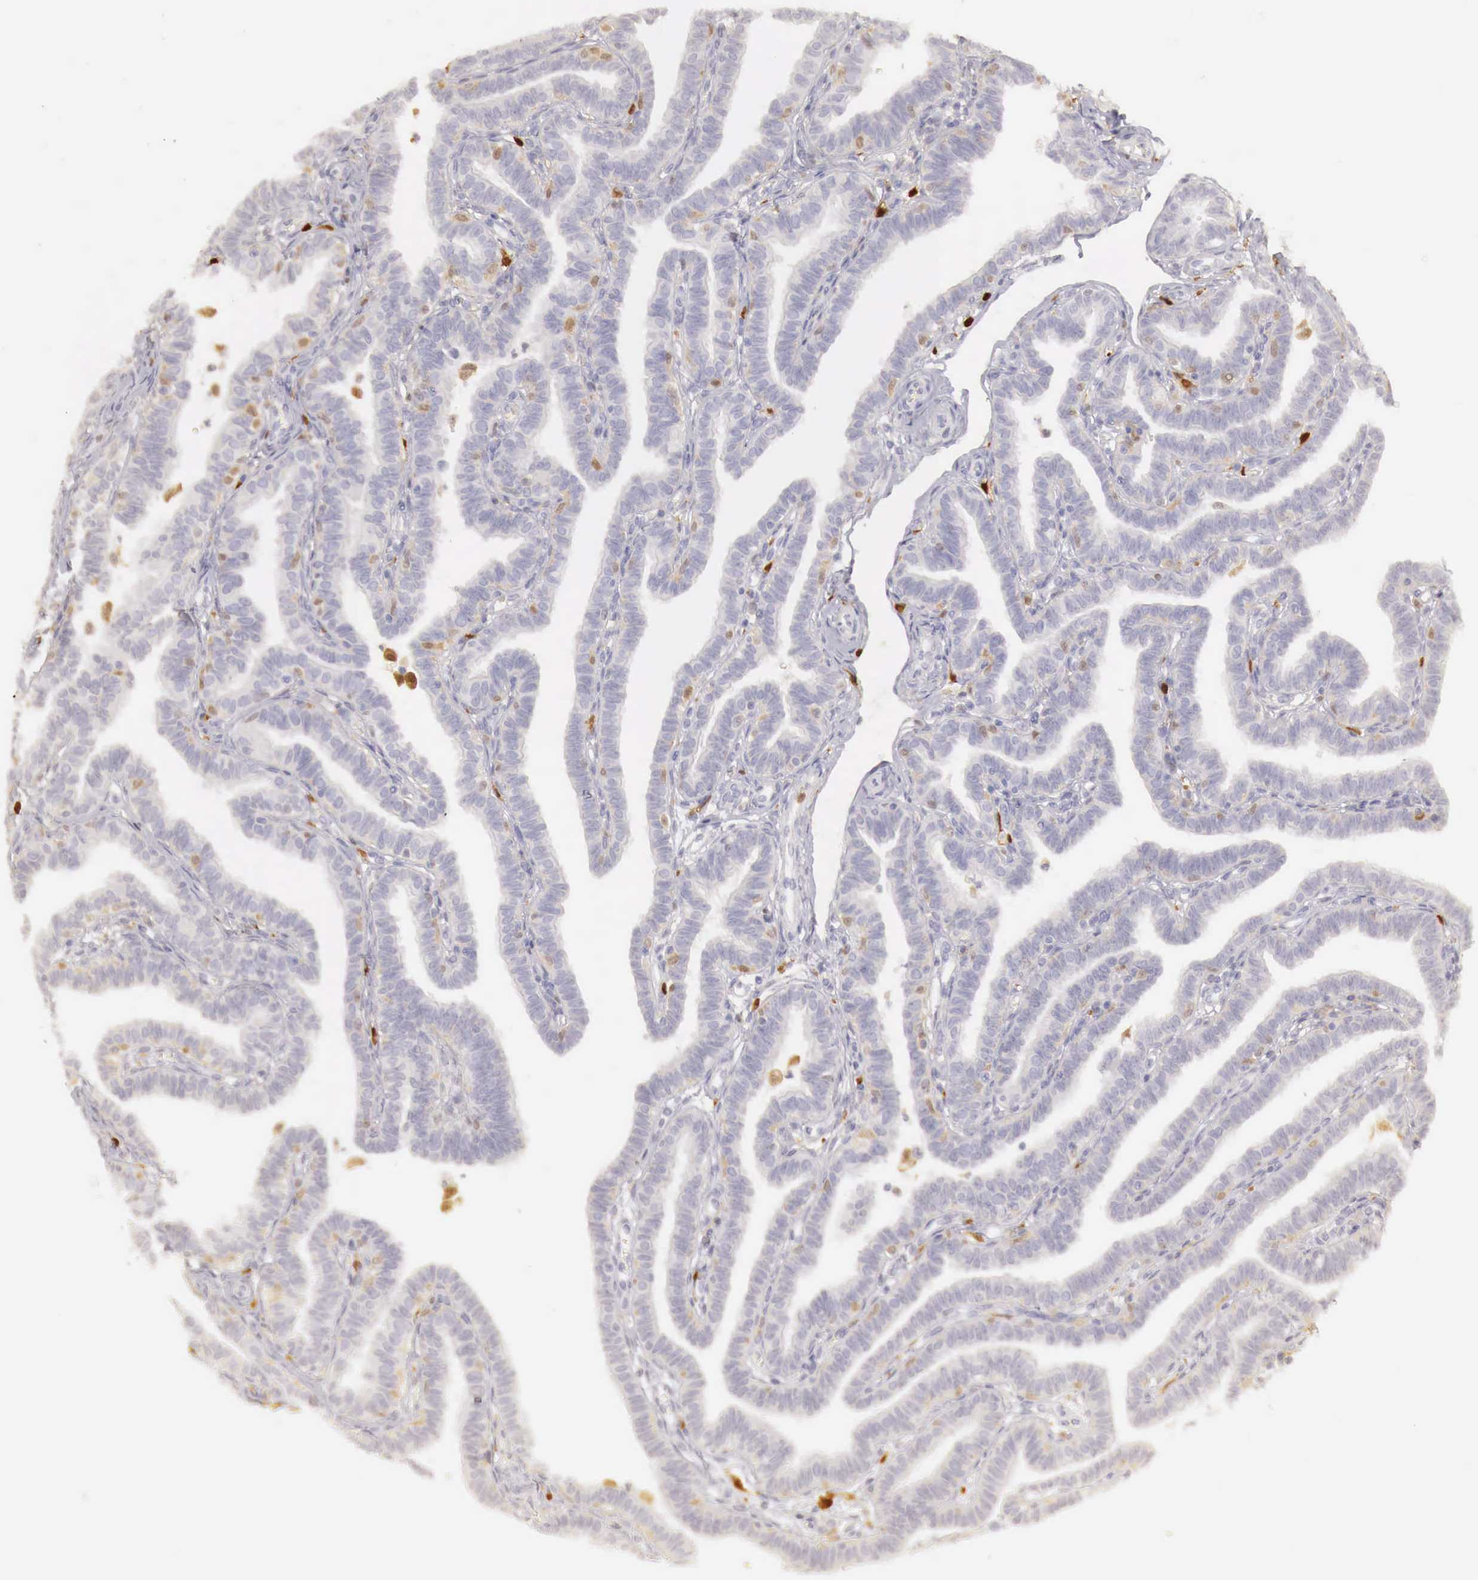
{"staining": {"intensity": "negative", "quantity": "none", "location": "none"}, "tissue": "fallopian tube", "cell_type": "Glandular cells", "image_type": "normal", "snomed": [{"axis": "morphology", "description": "Normal tissue, NOS"}, {"axis": "topography", "description": "Fallopian tube"}], "caption": "Glandular cells show no significant positivity in benign fallopian tube. (DAB IHC visualized using brightfield microscopy, high magnification).", "gene": "RENBP", "patient": {"sex": "female", "age": 41}}